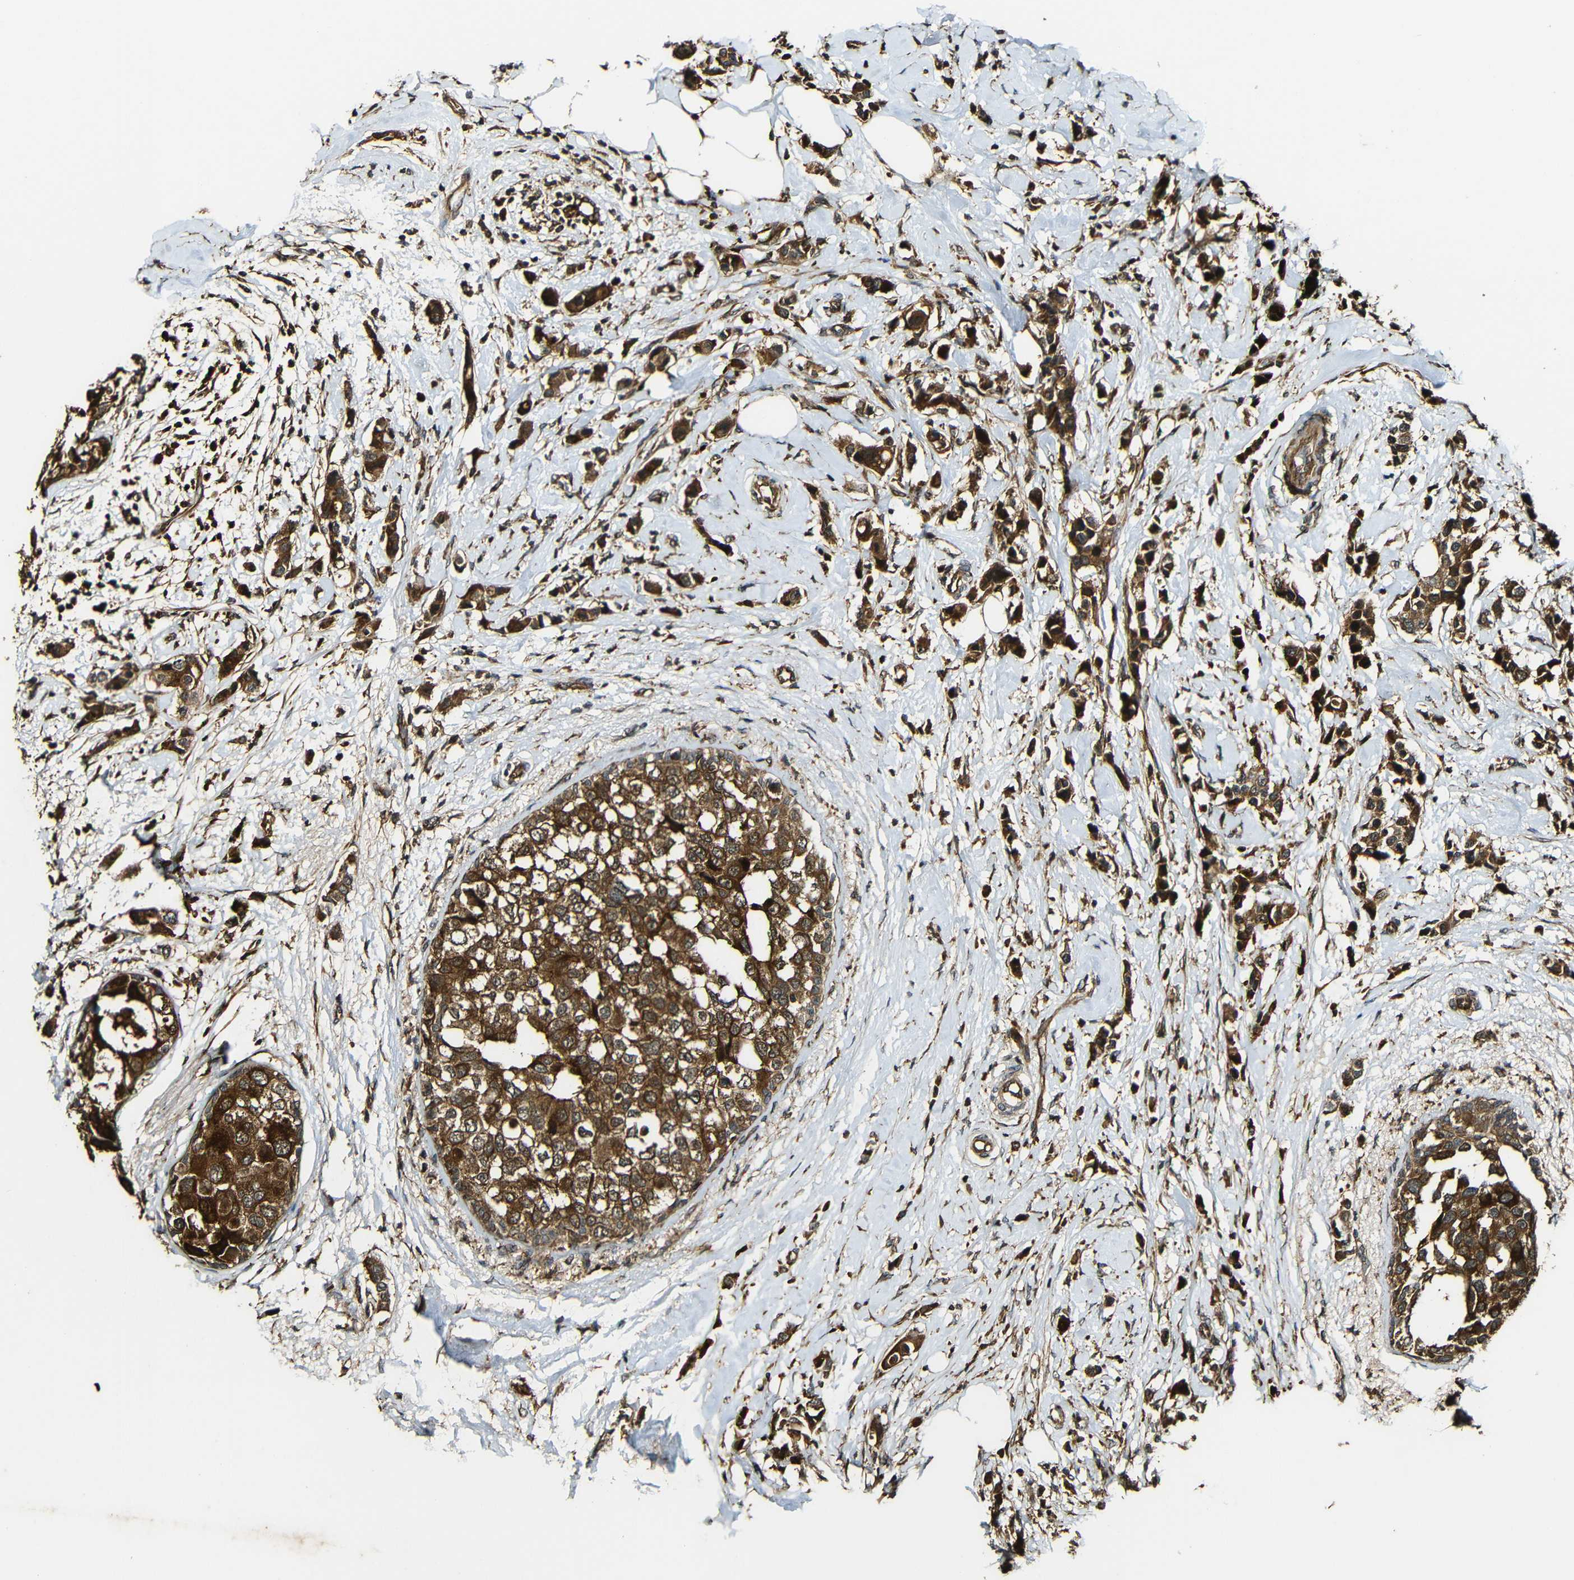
{"staining": {"intensity": "strong", "quantity": ">75%", "location": "cytoplasmic/membranous"}, "tissue": "breast cancer", "cell_type": "Tumor cells", "image_type": "cancer", "snomed": [{"axis": "morphology", "description": "Normal tissue, NOS"}, {"axis": "morphology", "description": "Duct carcinoma"}, {"axis": "topography", "description": "Breast"}], "caption": "Protein staining reveals strong cytoplasmic/membranous positivity in about >75% of tumor cells in invasive ductal carcinoma (breast). The staining was performed using DAB, with brown indicating positive protein expression. Nuclei are stained blue with hematoxylin.", "gene": "CASP8", "patient": {"sex": "female", "age": 50}}